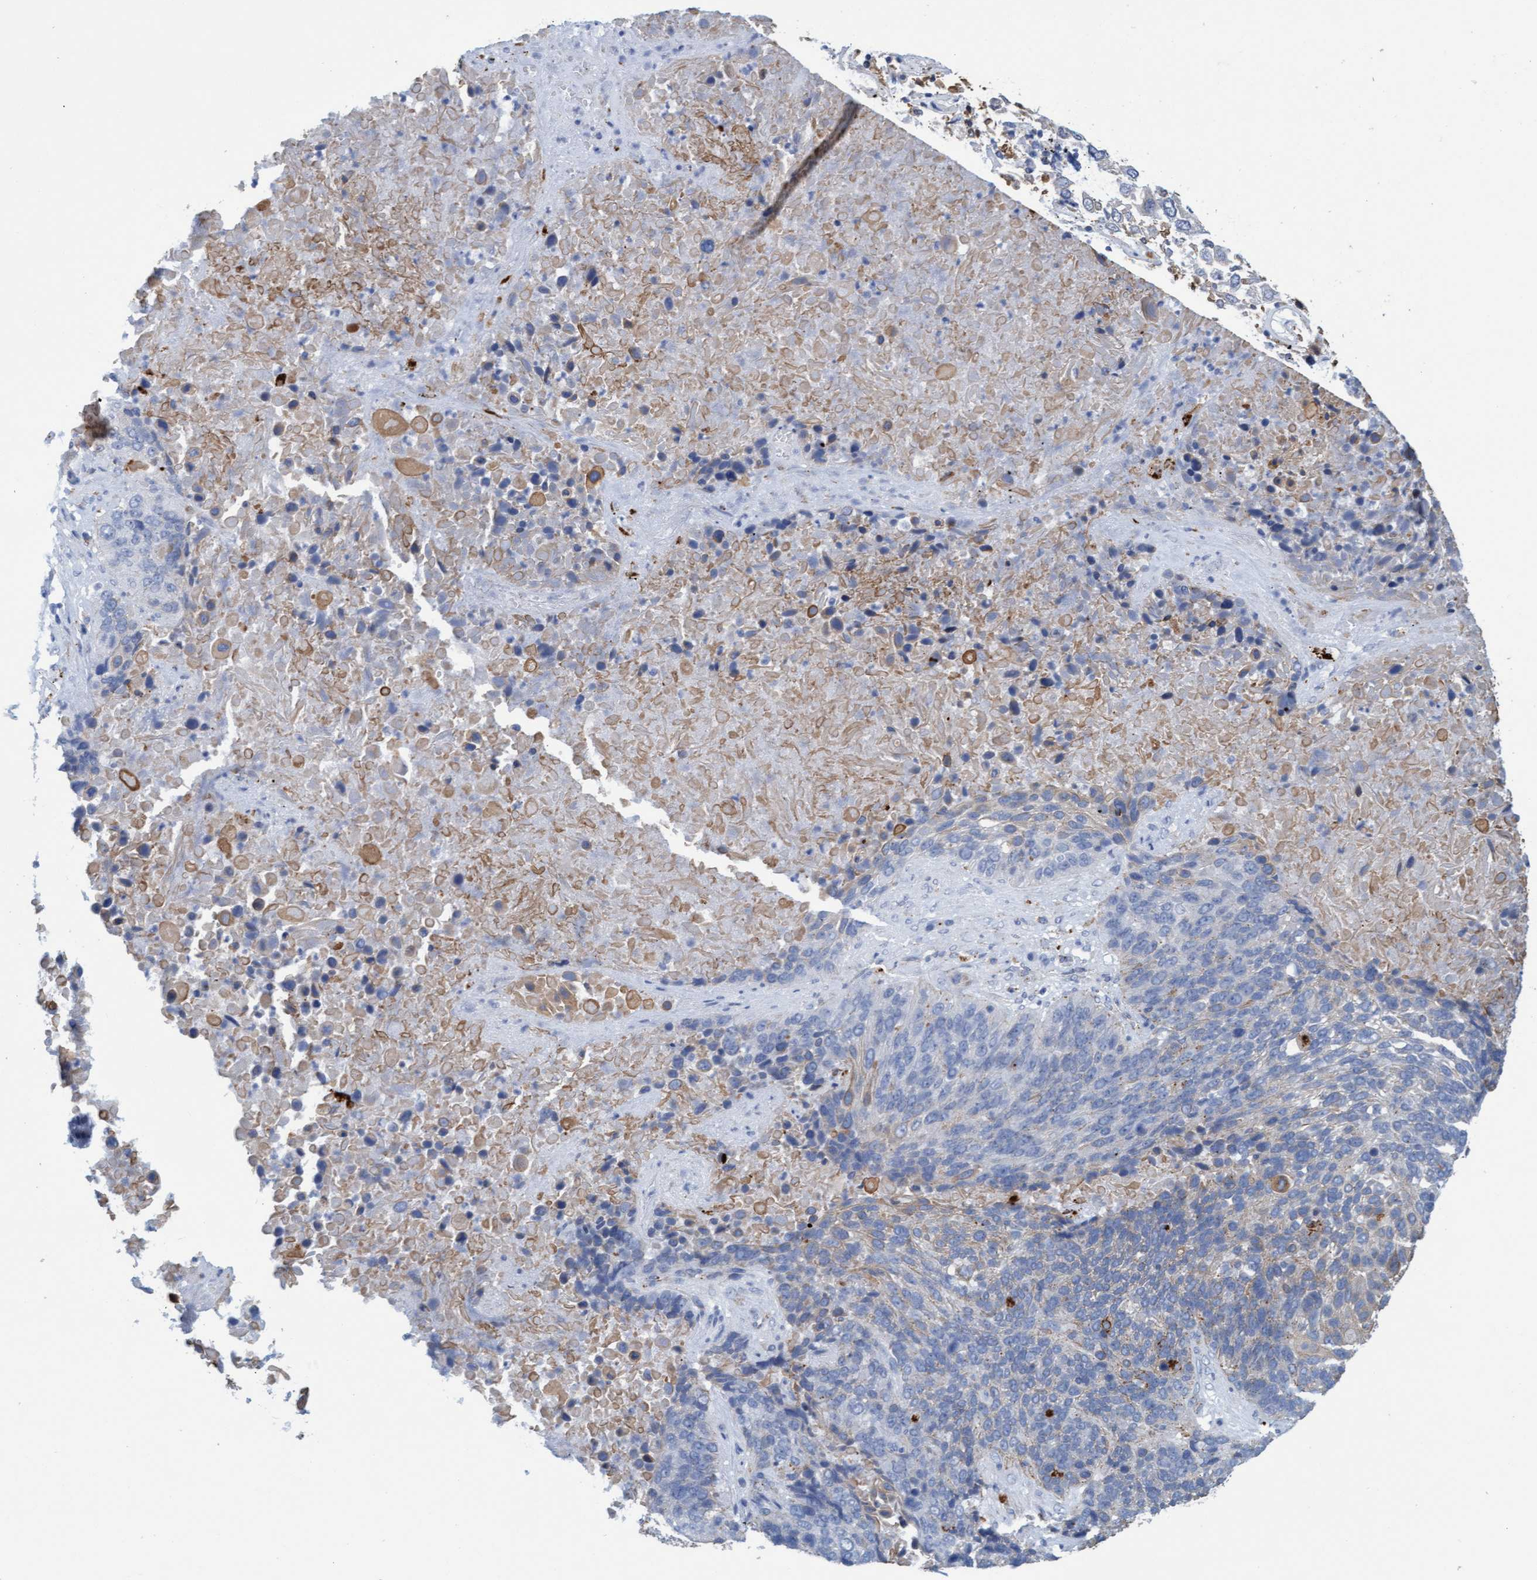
{"staining": {"intensity": "moderate", "quantity": "25%-75%", "location": "cytoplasmic/membranous"}, "tissue": "lung cancer", "cell_type": "Tumor cells", "image_type": "cancer", "snomed": [{"axis": "morphology", "description": "Squamous cell carcinoma, NOS"}, {"axis": "topography", "description": "Lung"}], "caption": "This is an image of IHC staining of lung cancer, which shows moderate staining in the cytoplasmic/membranous of tumor cells.", "gene": "SGSH", "patient": {"sex": "male", "age": 65}}